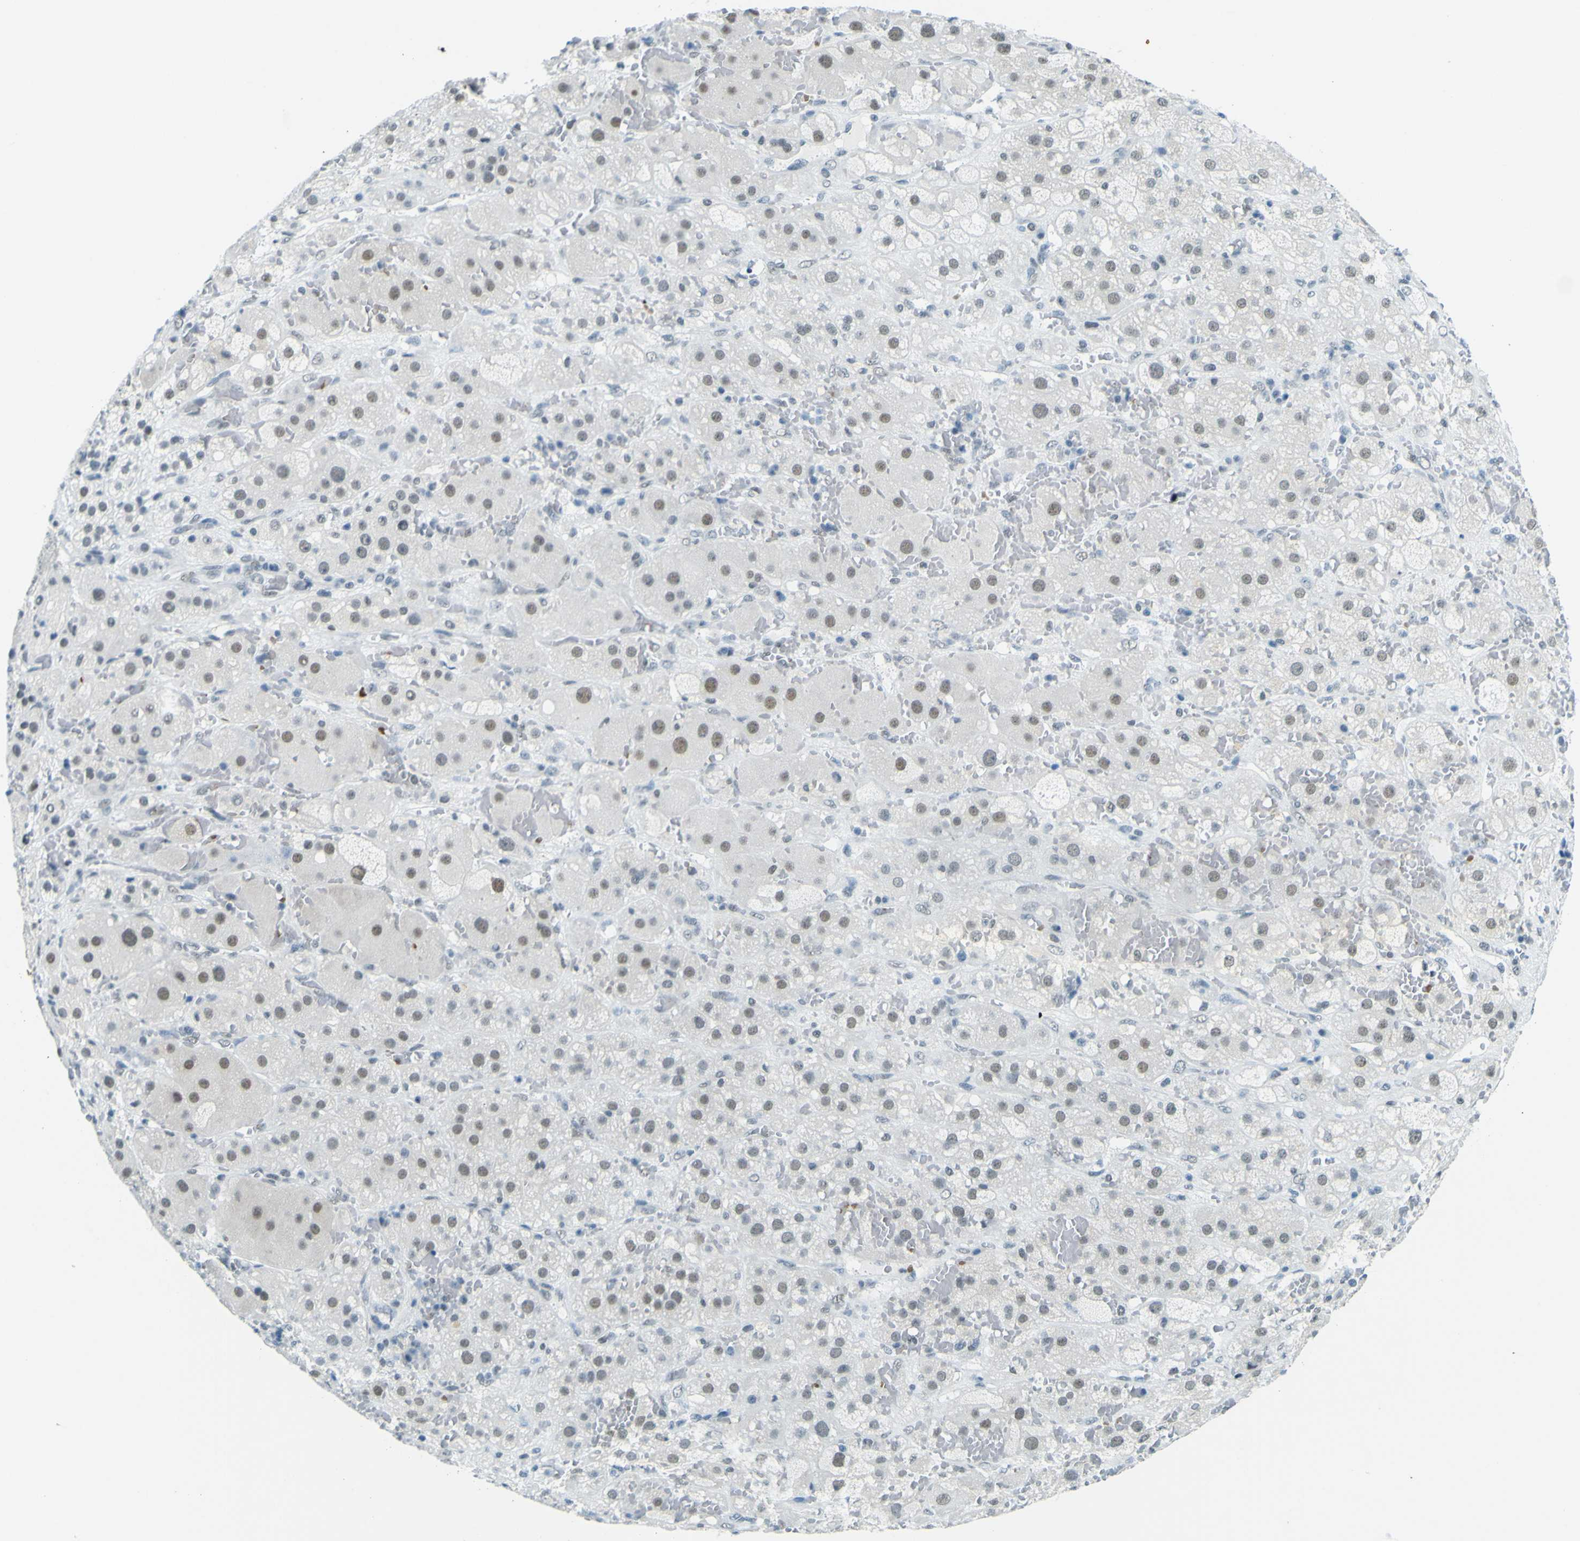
{"staining": {"intensity": "weak", "quantity": "25%-75%", "location": "nuclear"}, "tissue": "adrenal gland", "cell_type": "Glandular cells", "image_type": "normal", "snomed": [{"axis": "morphology", "description": "Normal tissue, NOS"}, {"axis": "topography", "description": "Adrenal gland"}], "caption": "A high-resolution histopathology image shows IHC staining of benign adrenal gland, which exhibits weak nuclear staining in approximately 25%-75% of glandular cells. (DAB IHC, brown staining for protein, blue staining for nuclei).", "gene": "CEBPG", "patient": {"sex": "female", "age": 47}}